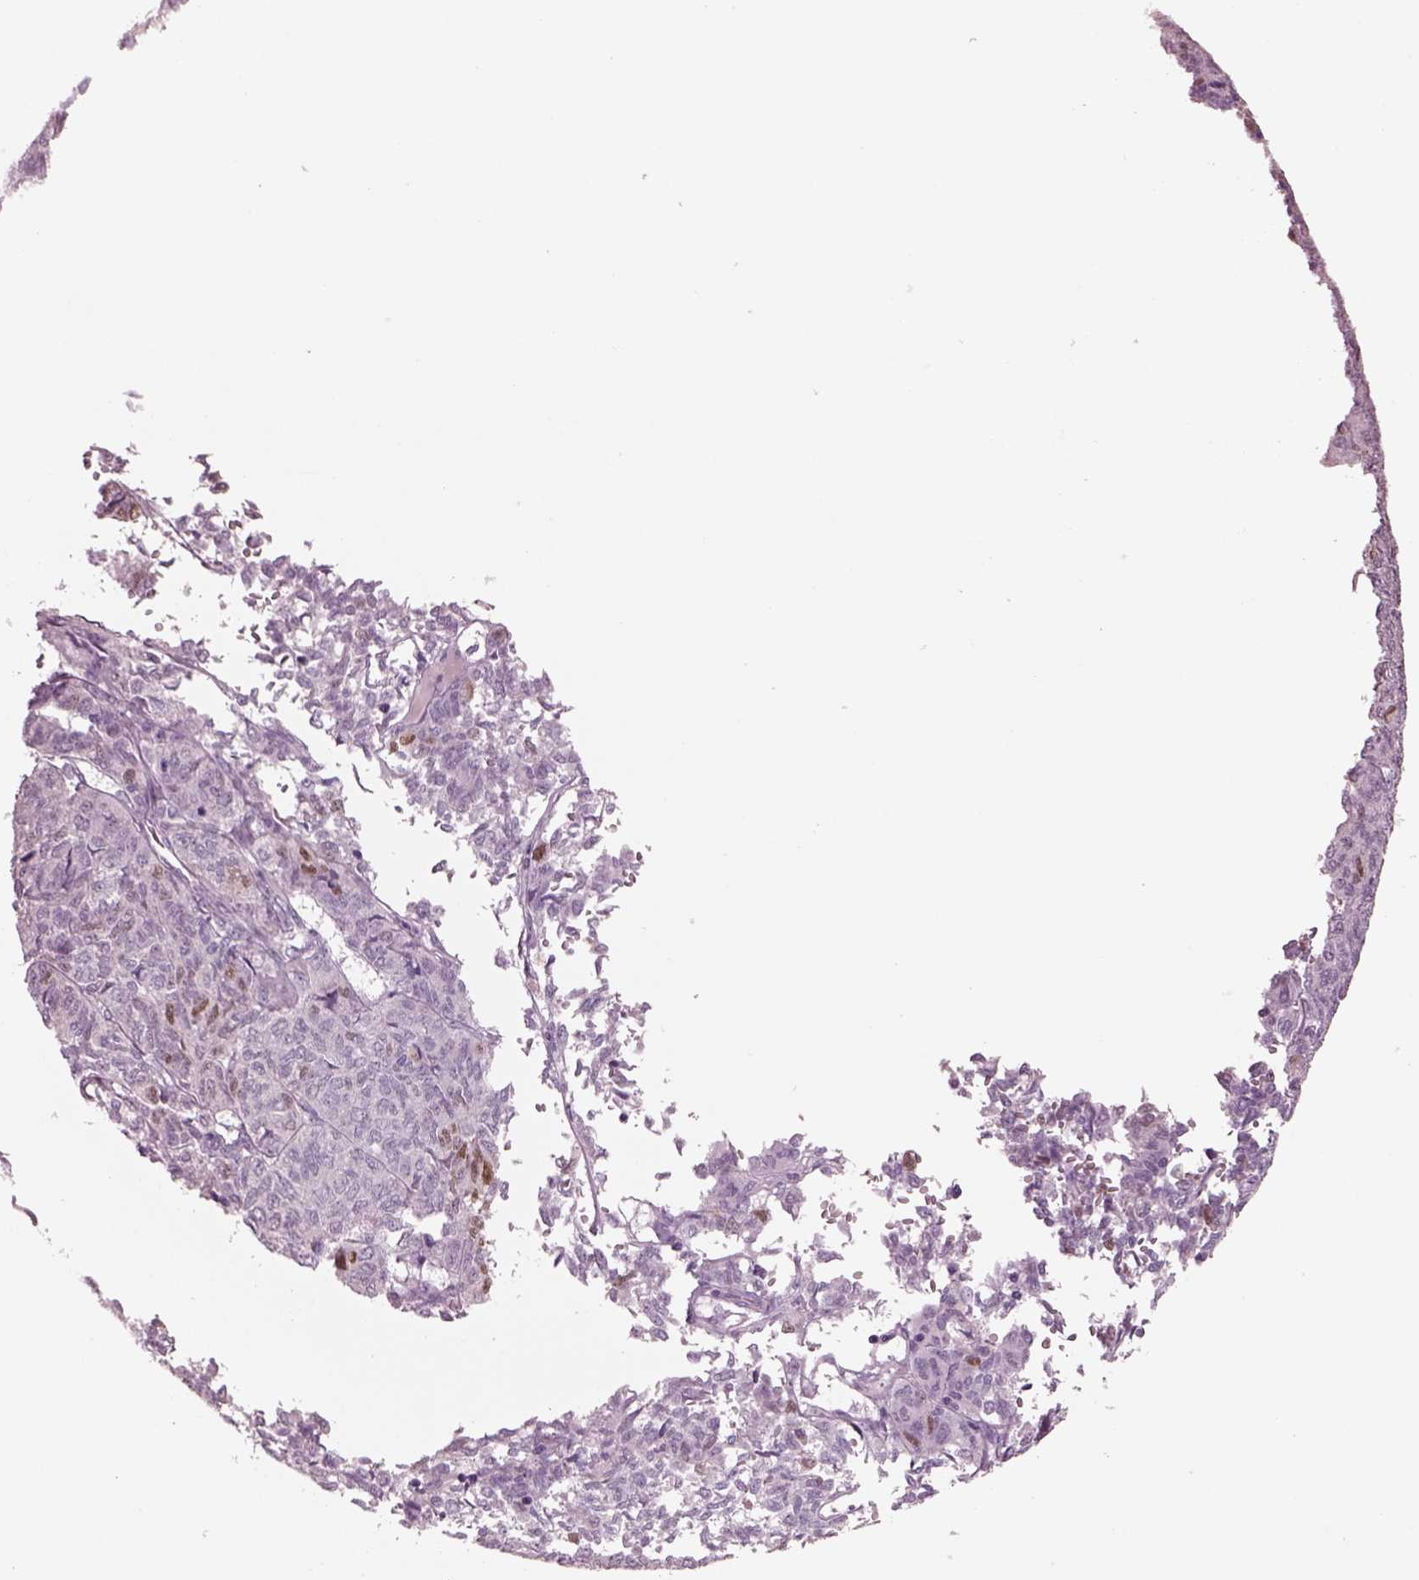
{"staining": {"intensity": "moderate", "quantity": "<25%", "location": "nuclear"}, "tissue": "ovarian cancer", "cell_type": "Tumor cells", "image_type": "cancer", "snomed": [{"axis": "morphology", "description": "Carcinoma, endometroid"}, {"axis": "topography", "description": "Ovary"}], "caption": "Ovarian cancer tissue reveals moderate nuclear expression in approximately <25% of tumor cells", "gene": "SOX9", "patient": {"sex": "female", "age": 80}}